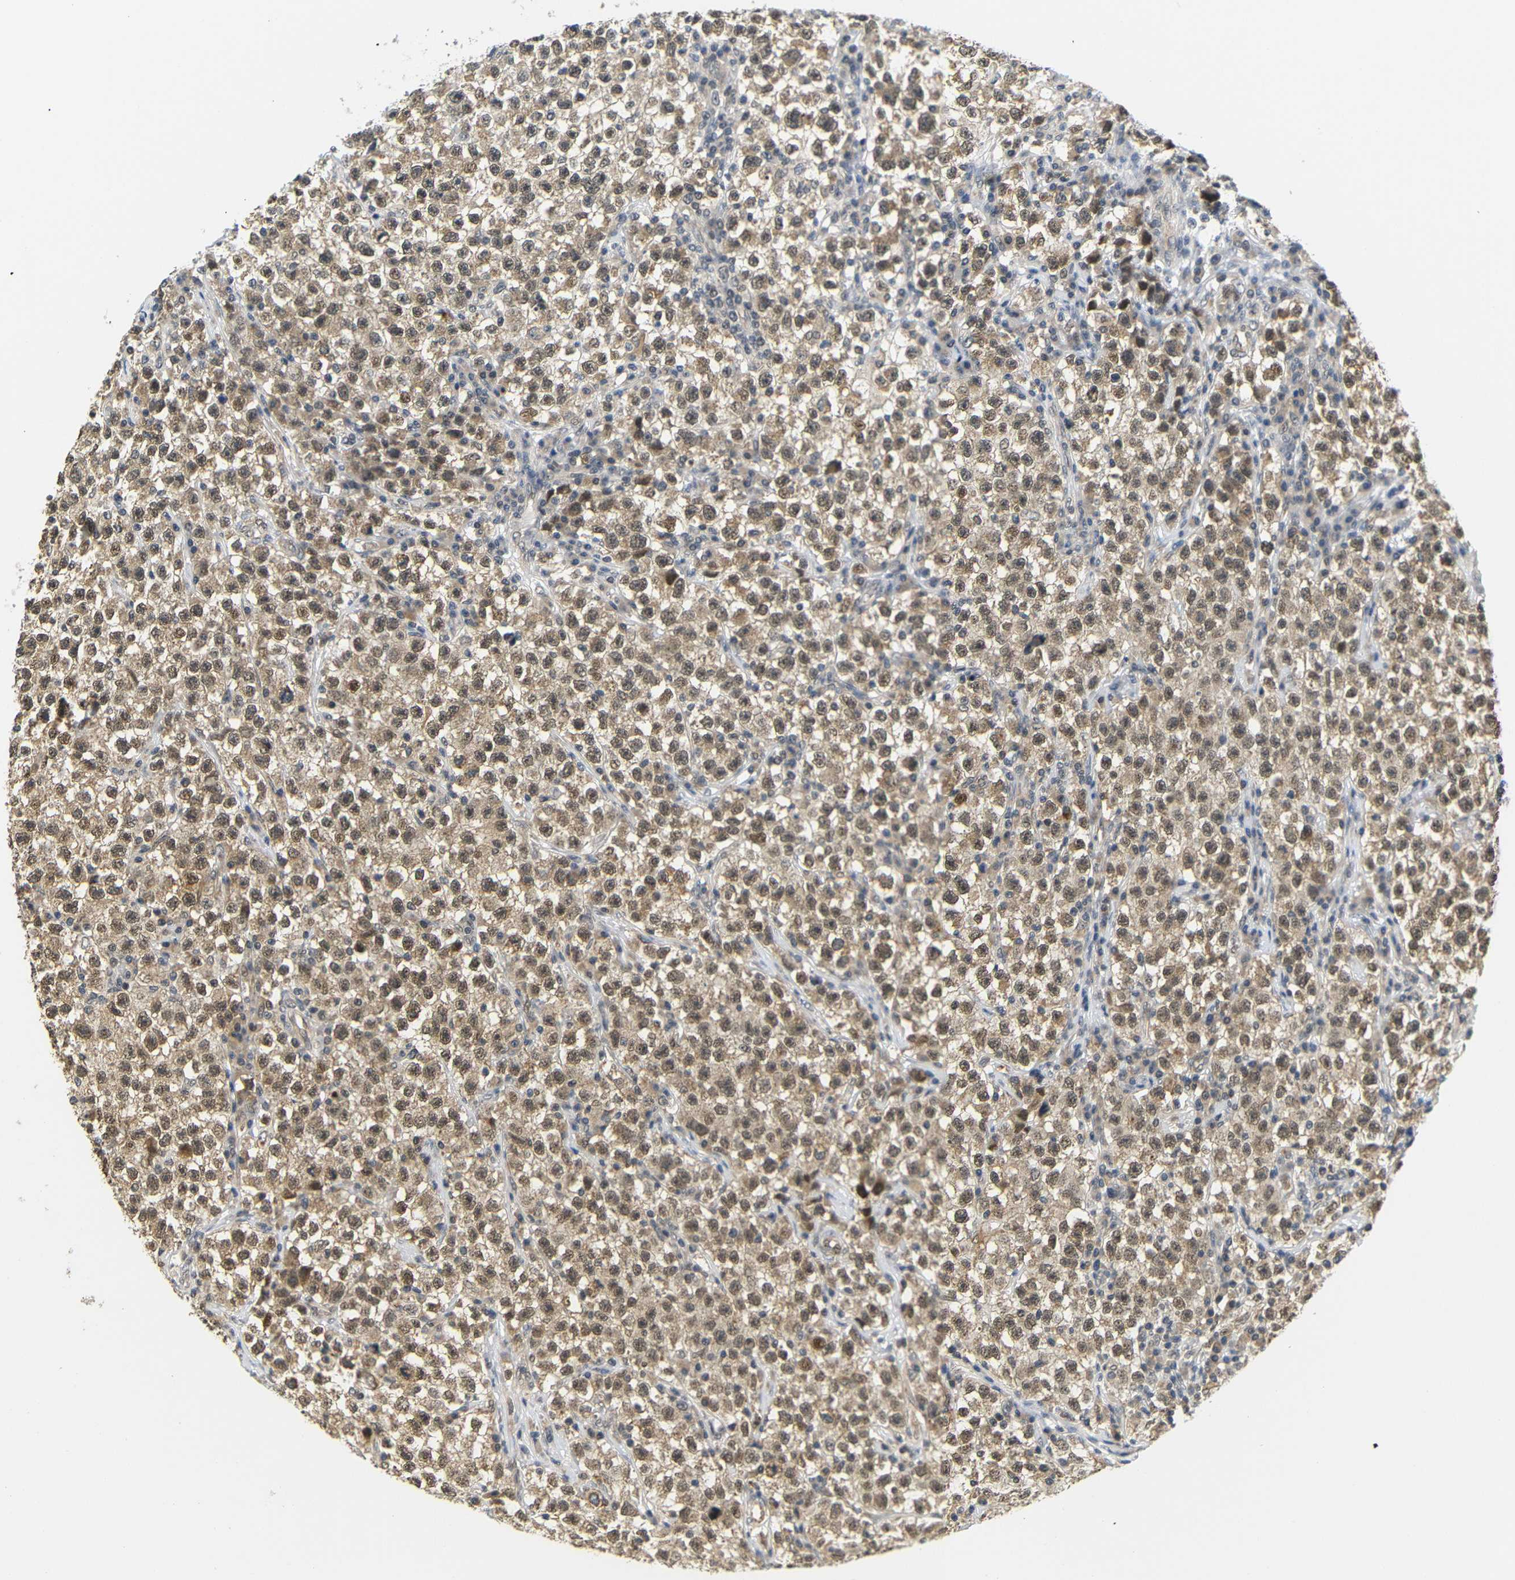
{"staining": {"intensity": "moderate", "quantity": ">75%", "location": "cytoplasmic/membranous,nuclear"}, "tissue": "testis cancer", "cell_type": "Tumor cells", "image_type": "cancer", "snomed": [{"axis": "morphology", "description": "Seminoma, NOS"}, {"axis": "topography", "description": "Testis"}], "caption": "IHC of human testis cancer demonstrates medium levels of moderate cytoplasmic/membranous and nuclear staining in approximately >75% of tumor cells.", "gene": "GJA5", "patient": {"sex": "male", "age": 22}}